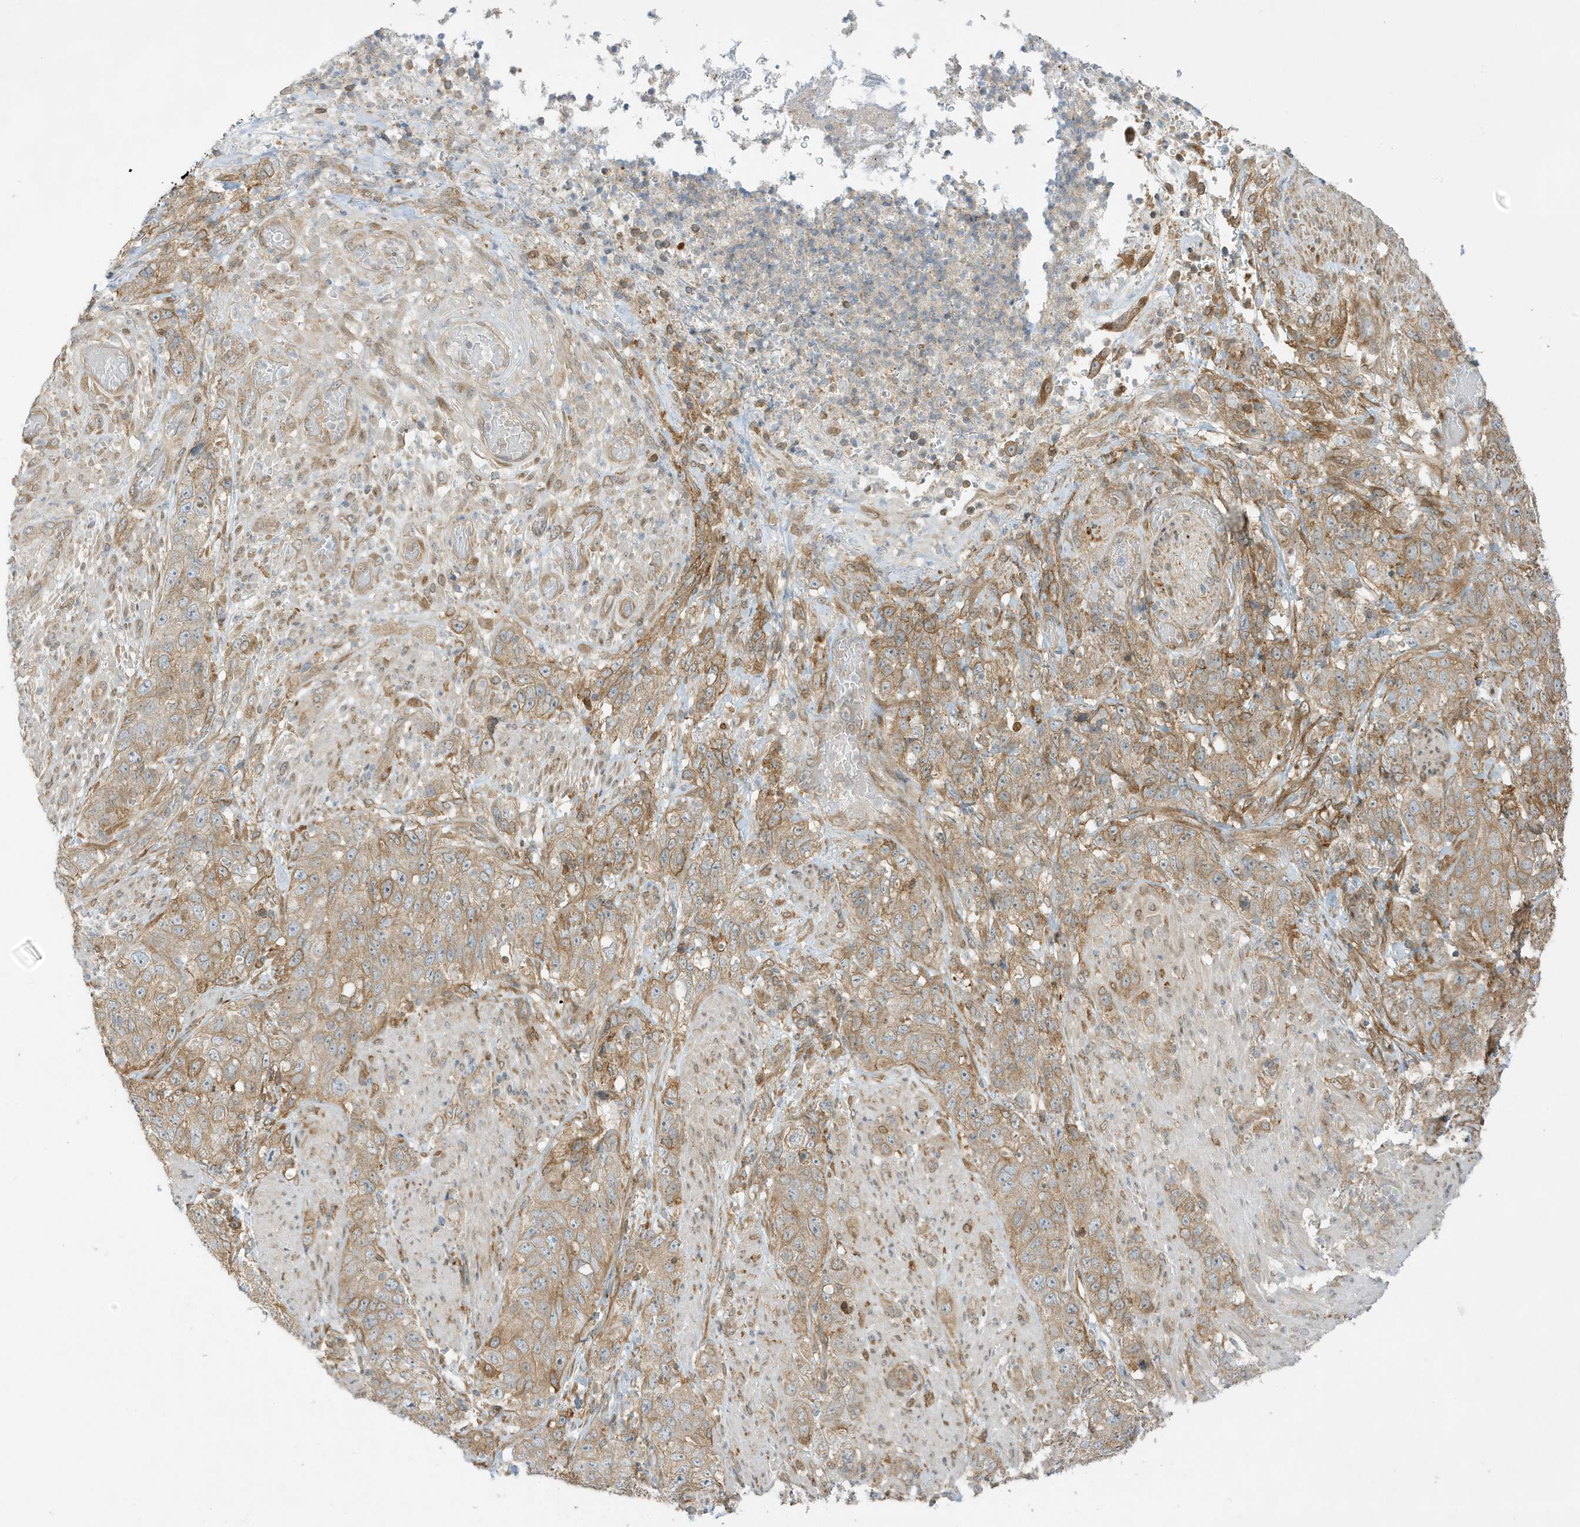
{"staining": {"intensity": "moderate", "quantity": ">75%", "location": "cytoplasmic/membranous"}, "tissue": "stomach cancer", "cell_type": "Tumor cells", "image_type": "cancer", "snomed": [{"axis": "morphology", "description": "Adenocarcinoma, NOS"}, {"axis": "topography", "description": "Stomach"}], "caption": "Protein expression analysis of adenocarcinoma (stomach) exhibits moderate cytoplasmic/membranous positivity in about >75% of tumor cells.", "gene": "SCARF2", "patient": {"sex": "male", "age": 48}}